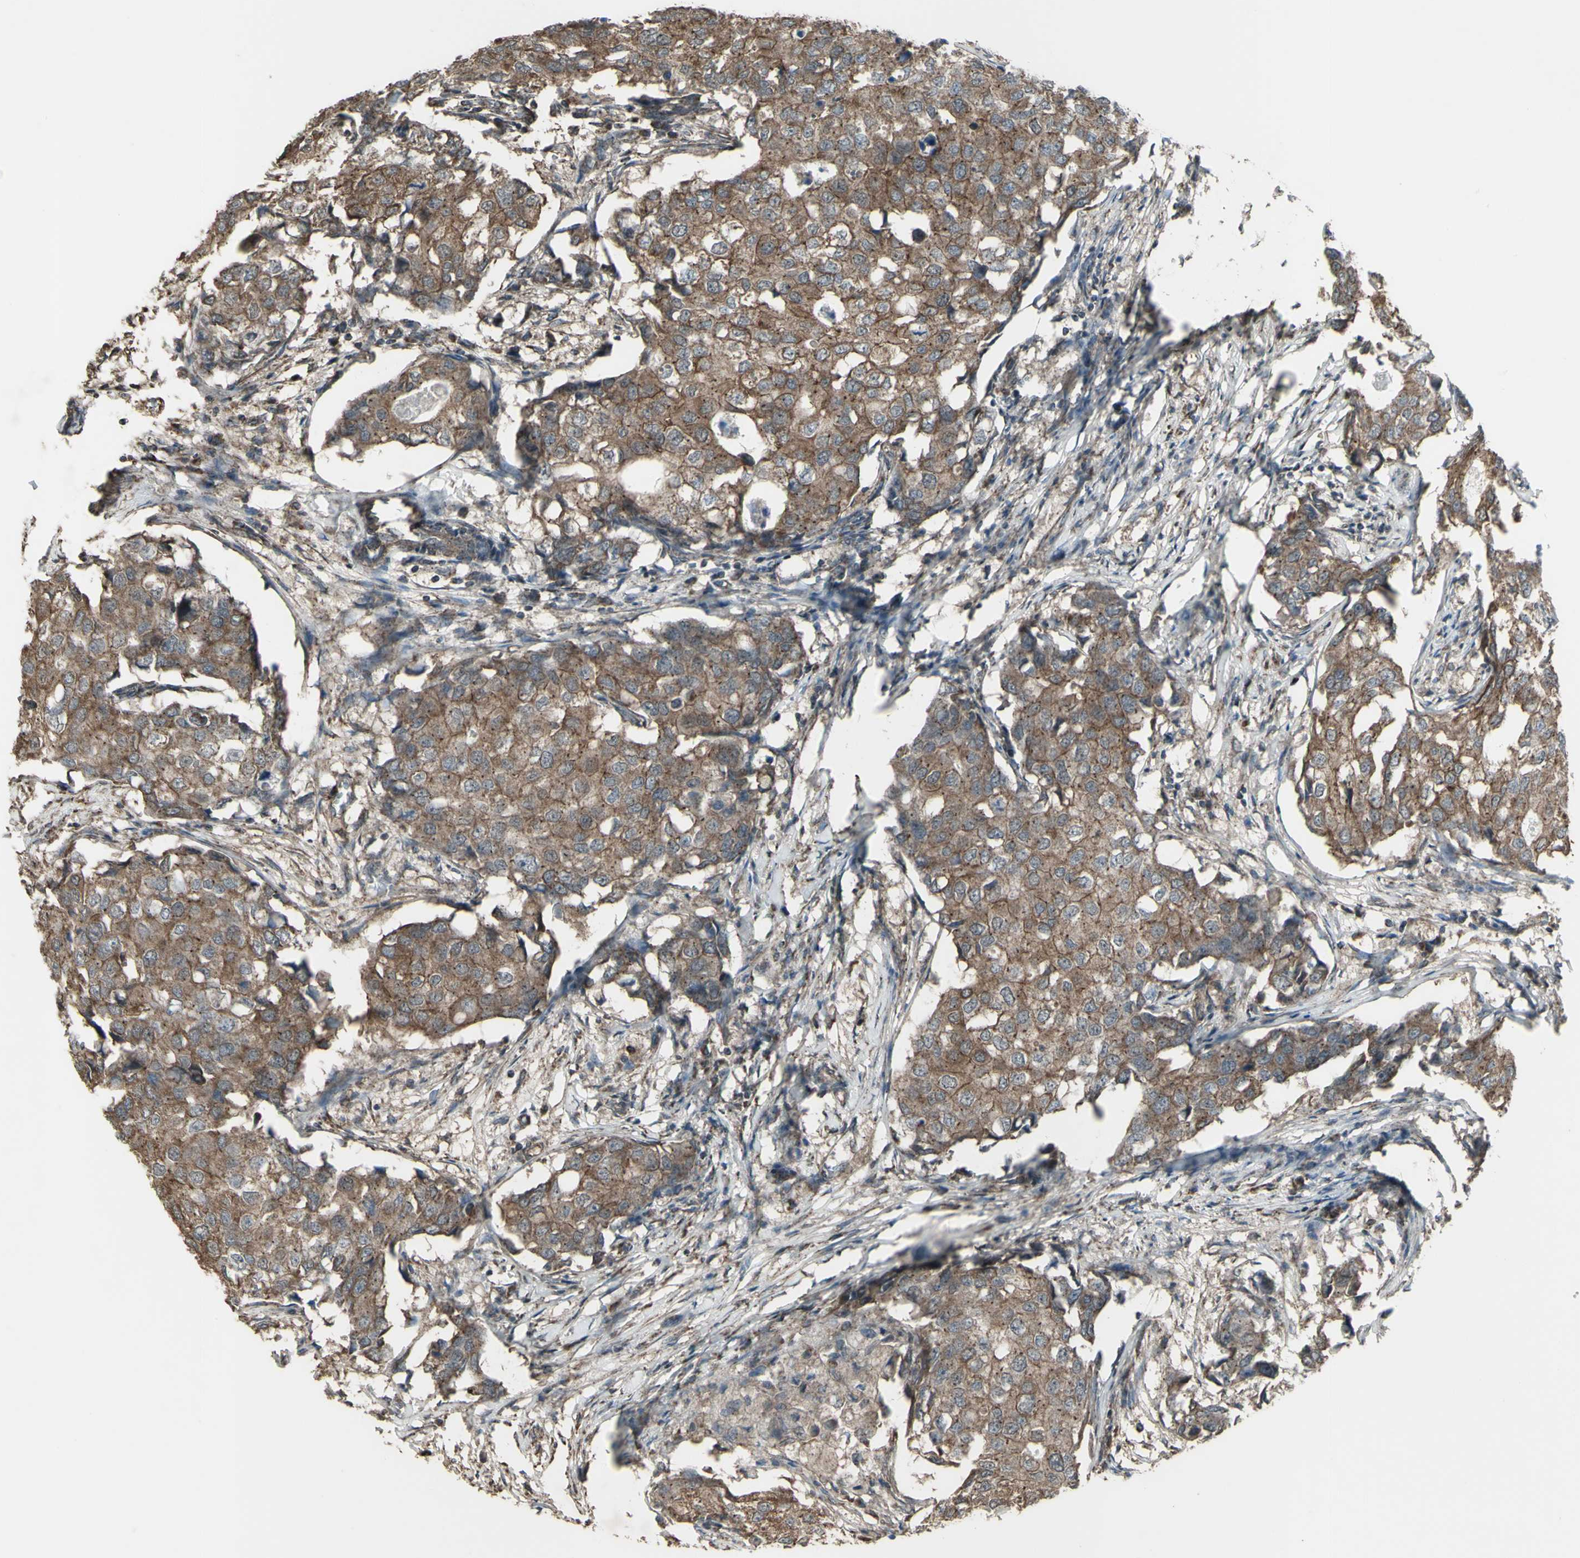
{"staining": {"intensity": "moderate", "quantity": ">75%", "location": "cytoplasmic/membranous"}, "tissue": "breast cancer", "cell_type": "Tumor cells", "image_type": "cancer", "snomed": [{"axis": "morphology", "description": "Duct carcinoma"}, {"axis": "topography", "description": "Breast"}], "caption": "Breast cancer stained with DAB immunohistochemistry reveals medium levels of moderate cytoplasmic/membranous staining in about >75% of tumor cells.", "gene": "FXYD3", "patient": {"sex": "female", "age": 27}}